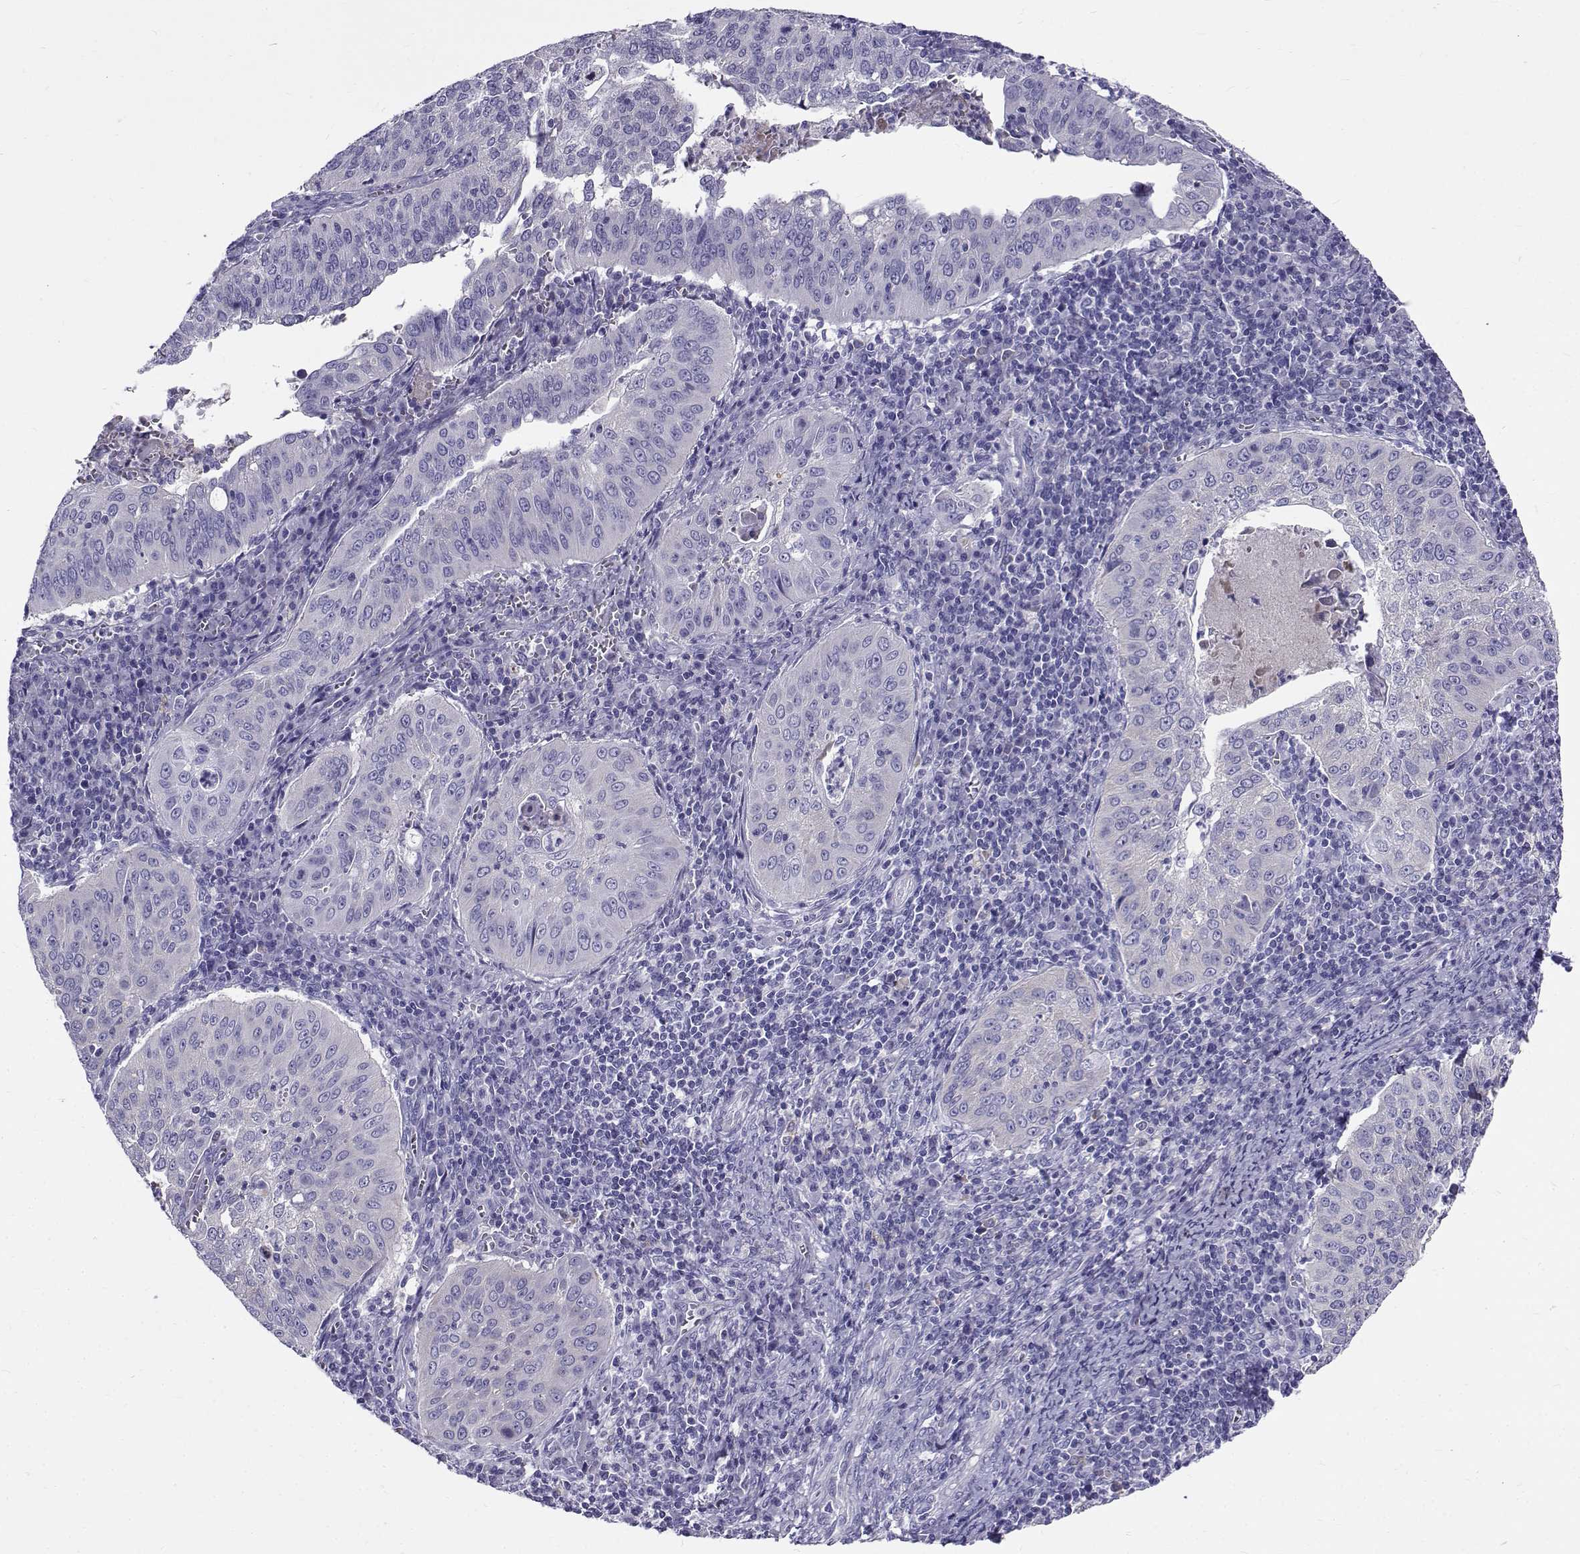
{"staining": {"intensity": "negative", "quantity": "none", "location": "none"}, "tissue": "cervical cancer", "cell_type": "Tumor cells", "image_type": "cancer", "snomed": [{"axis": "morphology", "description": "Squamous cell carcinoma, NOS"}, {"axis": "topography", "description": "Cervix"}], "caption": "The immunohistochemistry (IHC) micrograph has no significant expression in tumor cells of cervical squamous cell carcinoma tissue.", "gene": "IGSF1", "patient": {"sex": "female", "age": 39}}